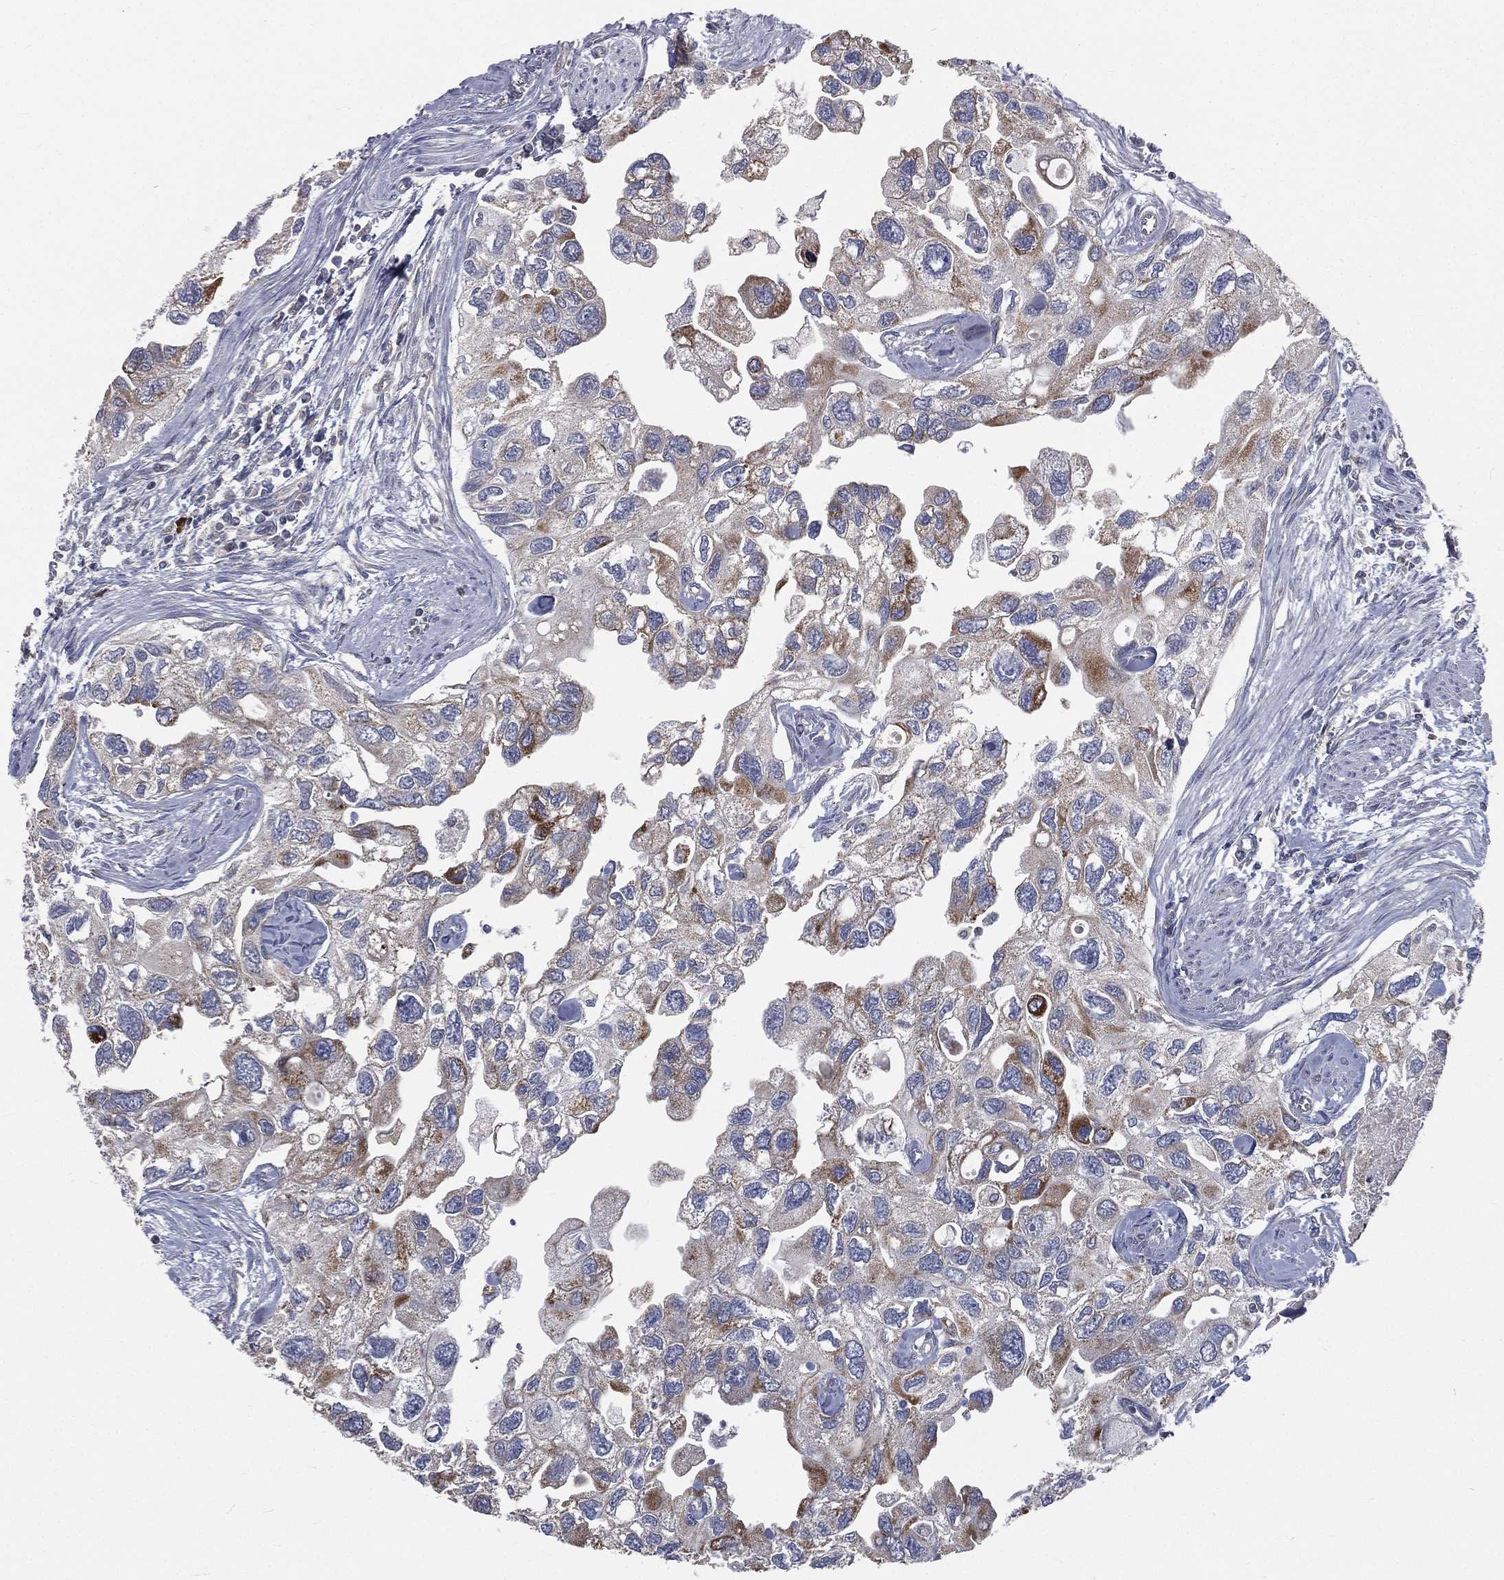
{"staining": {"intensity": "moderate", "quantity": "<25%", "location": "cytoplasmic/membranous"}, "tissue": "urothelial cancer", "cell_type": "Tumor cells", "image_type": "cancer", "snomed": [{"axis": "morphology", "description": "Urothelial carcinoma, High grade"}, {"axis": "topography", "description": "Urinary bladder"}], "caption": "A histopathology image of human high-grade urothelial carcinoma stained for a protein exhibits moderate cytoplasmic/membranous brown staining in tumor cells.", "gene": "HADH", "patient": {"sex": "male", "age": 59}}